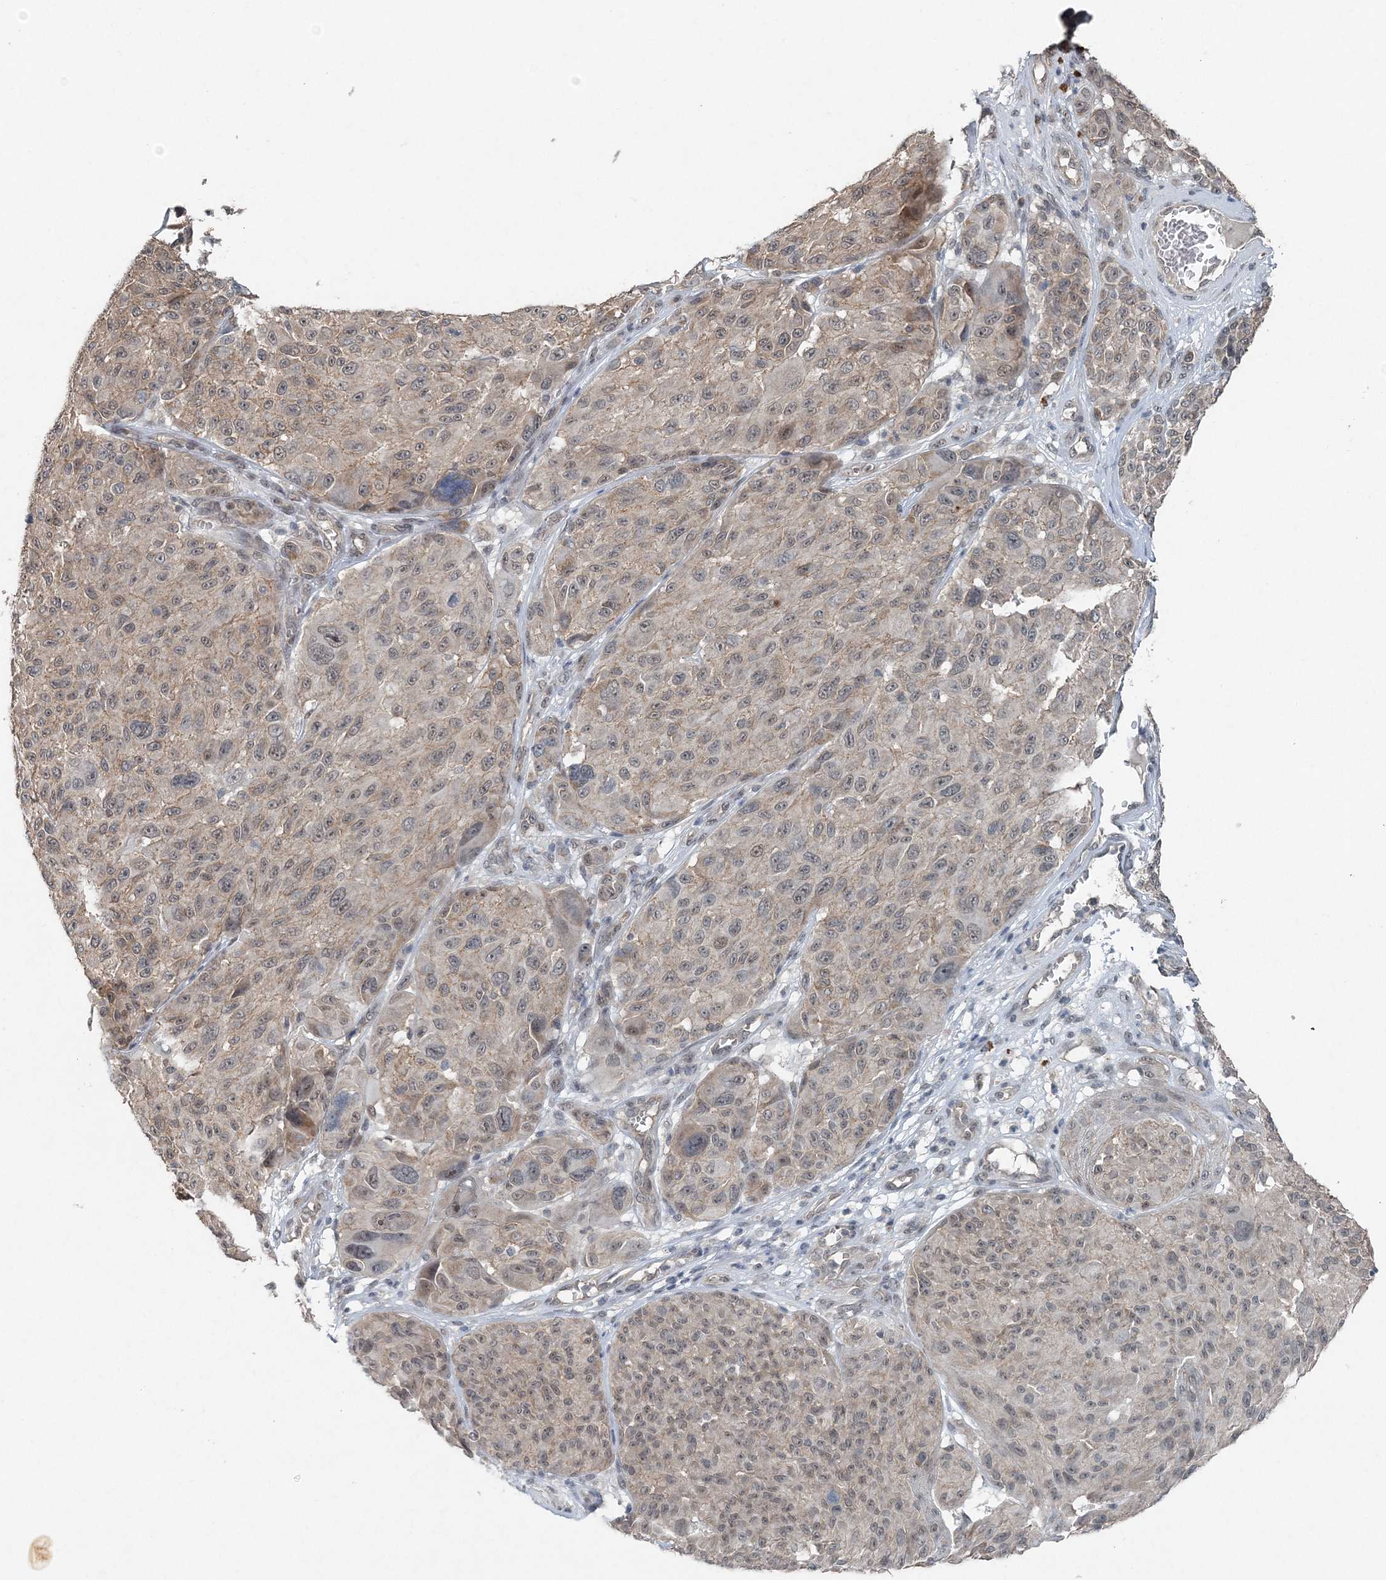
{"staining": {"intensity": "weak", "quantity": "<25%", "location": "cytoplasmic/membranous"}, "tissue": "melanoma", "cell_type": "Tumor cells", "image_type": "cancer", "snomed": [{"axis": "morphology", "description": "Malignant melanoma, NOS"}, {"axis": "topography", "description": "Skin"}], "caption": "An immunohistochemistry (IHC) image of malignant melanoma is shown. There is no staining in tumor cells of malignant melanoma.", "gene": "VSIG2", "patient": {"sex": "male", "age": 83}}